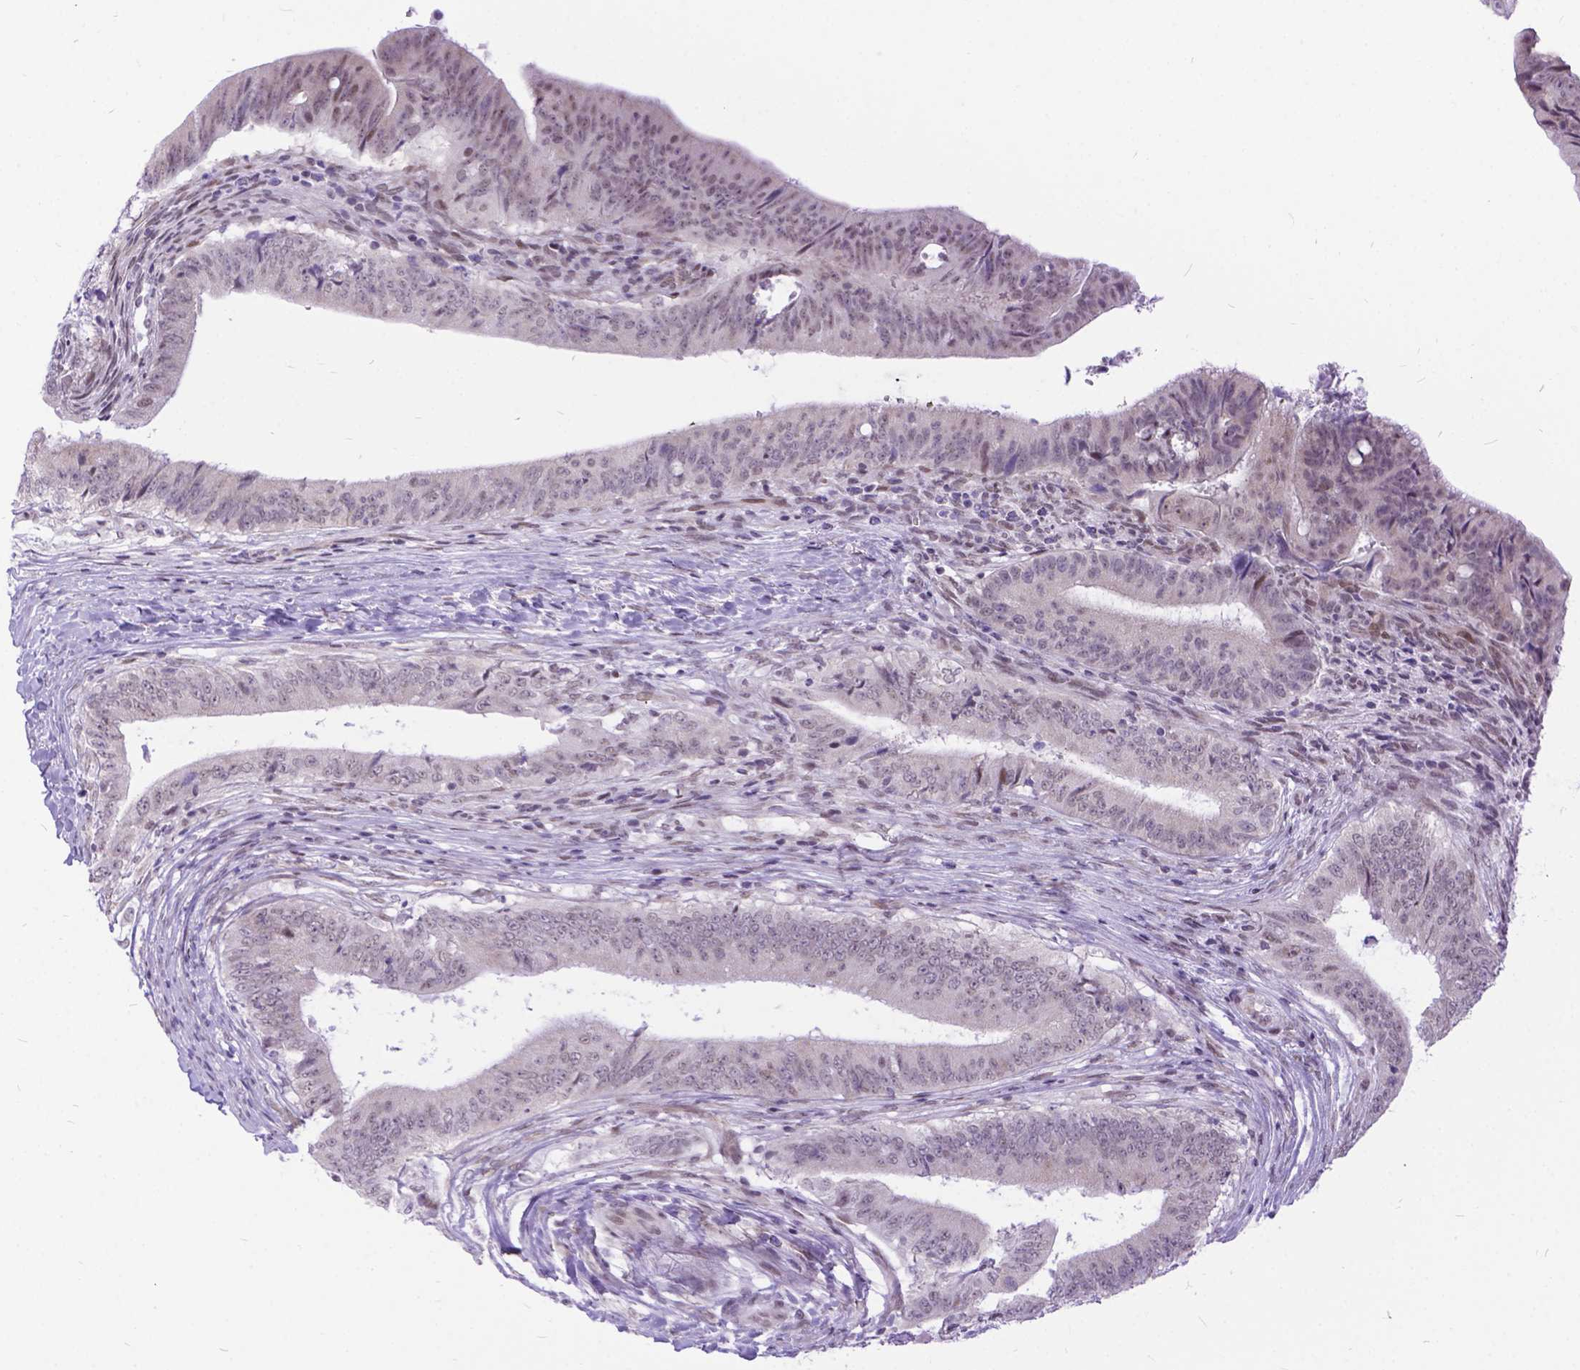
{"staining": {"intensity": "weak", "quantity": "<25%", "location": "cytoplasmic/membranous,nuclear"}, "tissue": "colorectal cancer", "cell_type": "Tumor cells", "image_type": "cancer", "snomed": [{"axis": "morphology", "description": "Adenocarcinoma, NOS"}, {"axis": "topography", "description": "Colon"}], "caption": "Immunohistochemistry photomicrograph of colorectal adenocarcinoma stained for a protein (brown), which shows no positivity in tumor cells.", "gene": "FAM124B", "patient": {"sex": "female", "age": 43}}